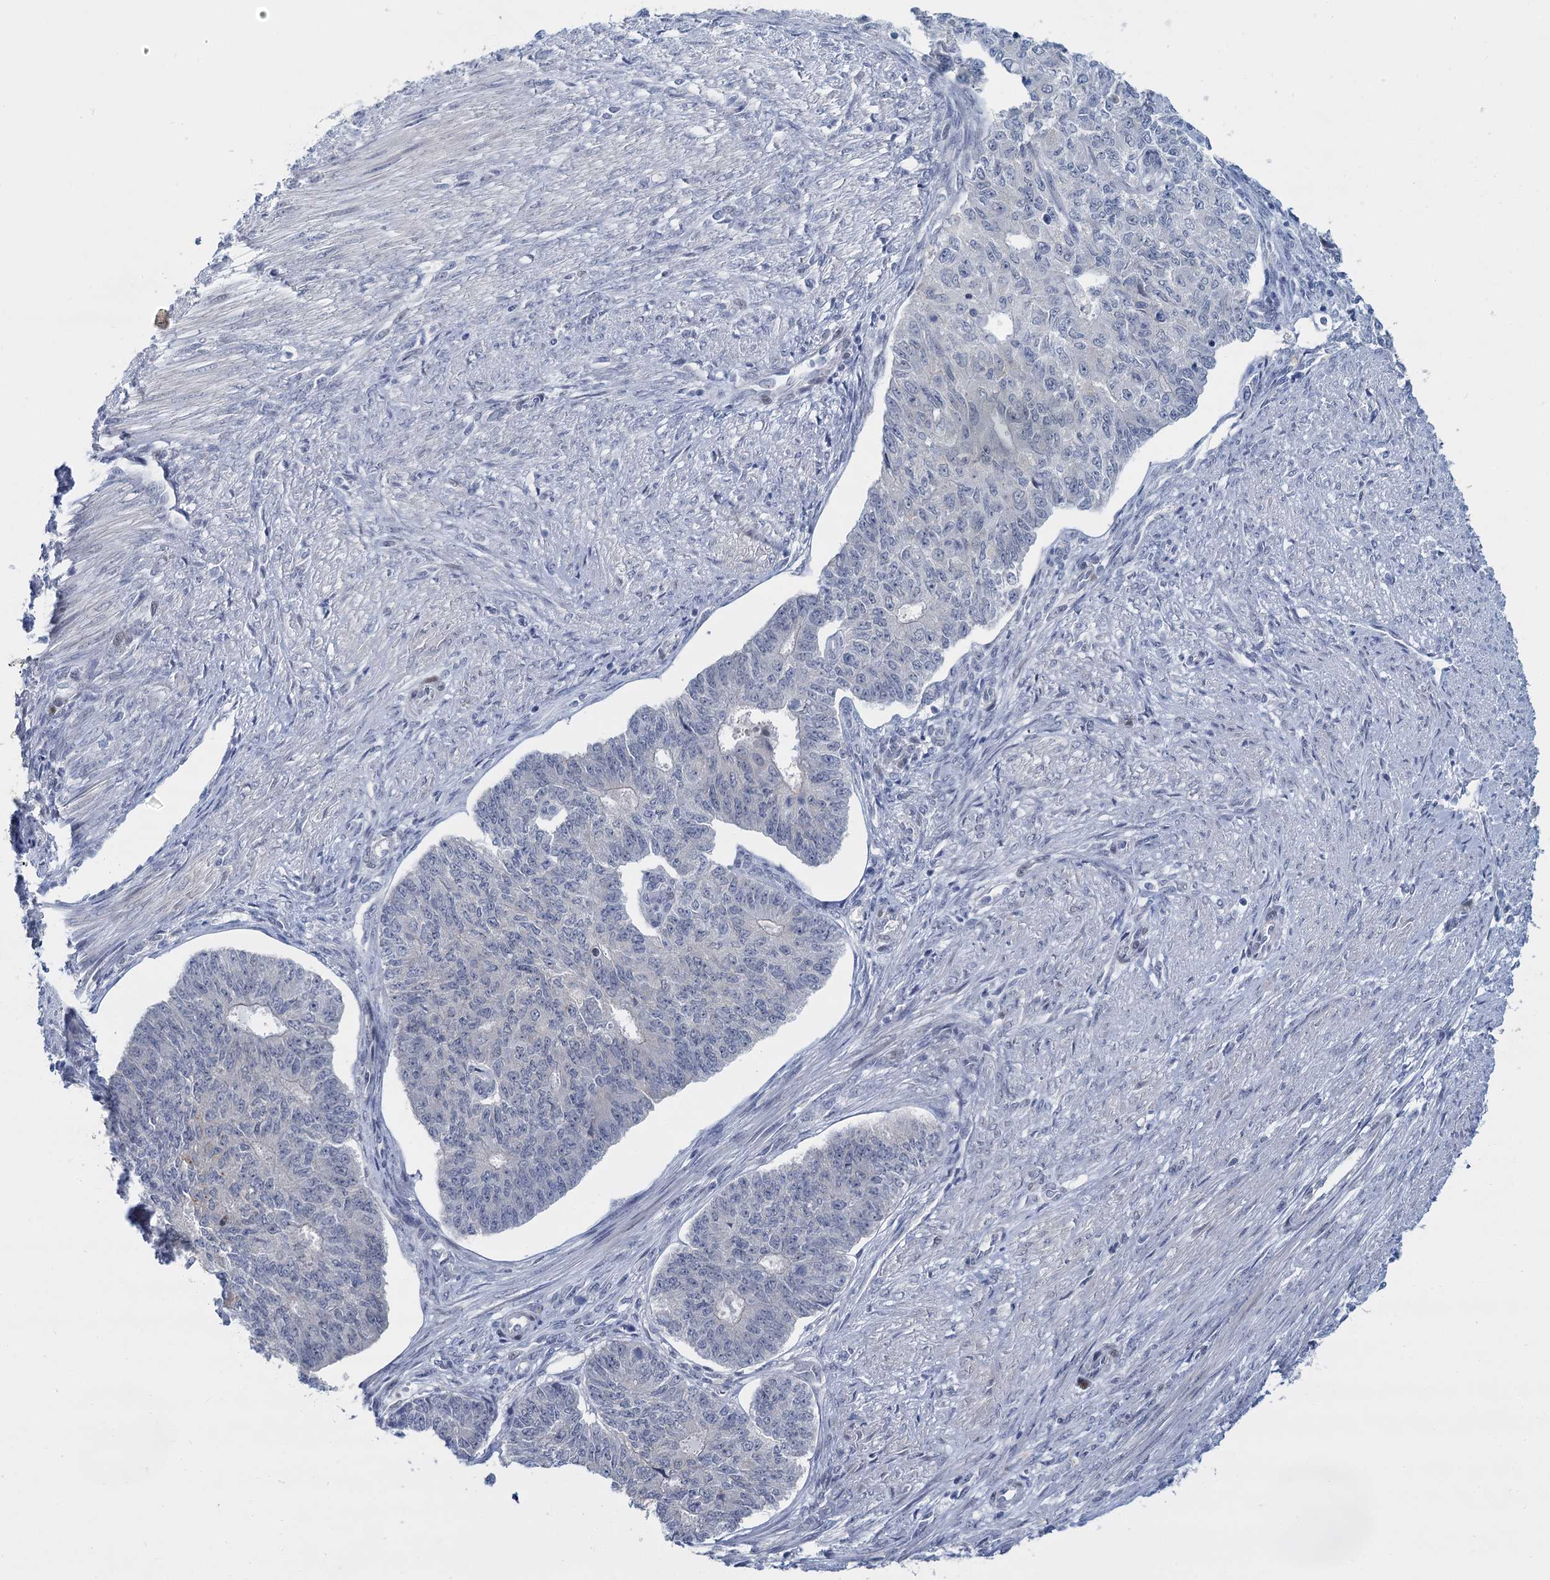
{"staining": {"intensity": "negative", "quantity": "none", "location": "none"}, "tissue": "endometrial cancer", "cell_type": "Tumor cells", "image_type": "cancer", "snomed": [{"axis": "morphology", "description": "Adenocarcinoma, NOS"}, {"axis": "topography", "description": "Endometrium"}], "caption": "Protein analysis of endometrial cancer exhibits no significant expression in tumor cells. (DAB (3,3'-diaminobenzidine) immunohistochemistry visualized using brightfield microscopy, high magnification).", "gene": "ACRBP", "patient": {"sex": "female", "age": 32}}